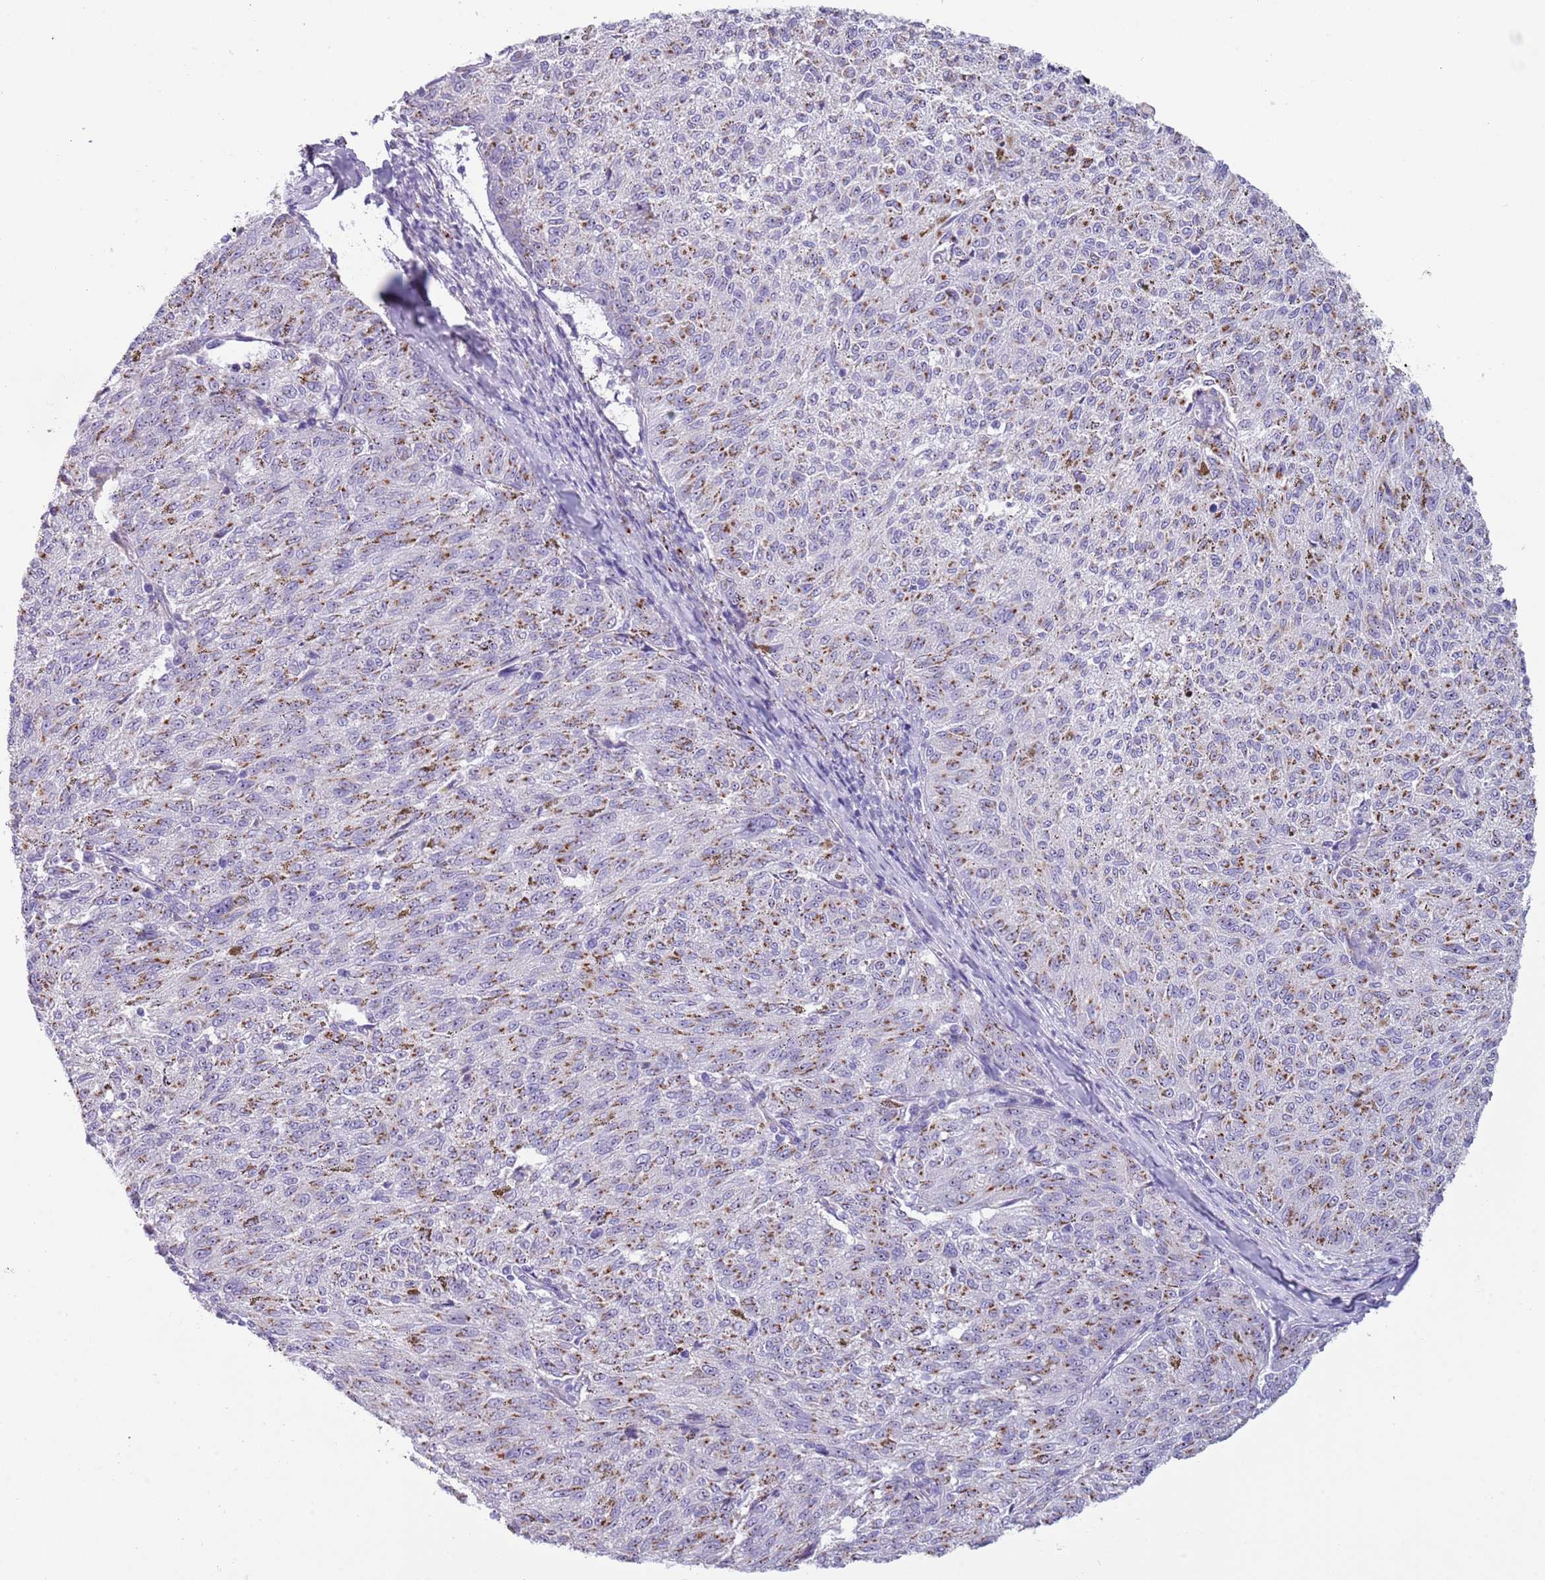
{"staining": {"intensity": "negative", "quantity": "none", "location": "none"}, "tissue": "melanoma", "cell_type": "Tumor cells", "image_type": "cancer", "snomed": [{"axis": "morphology", "description": "Malignant melanoma, NOS"}, {"axis": "topography", "description": "Skin"}], "caption": "Human melanoma stained for a protein using IHC displays no expression in tumor cells.", "gene": "NBPF6", "patient": {"sex": "female", "age": 72}}